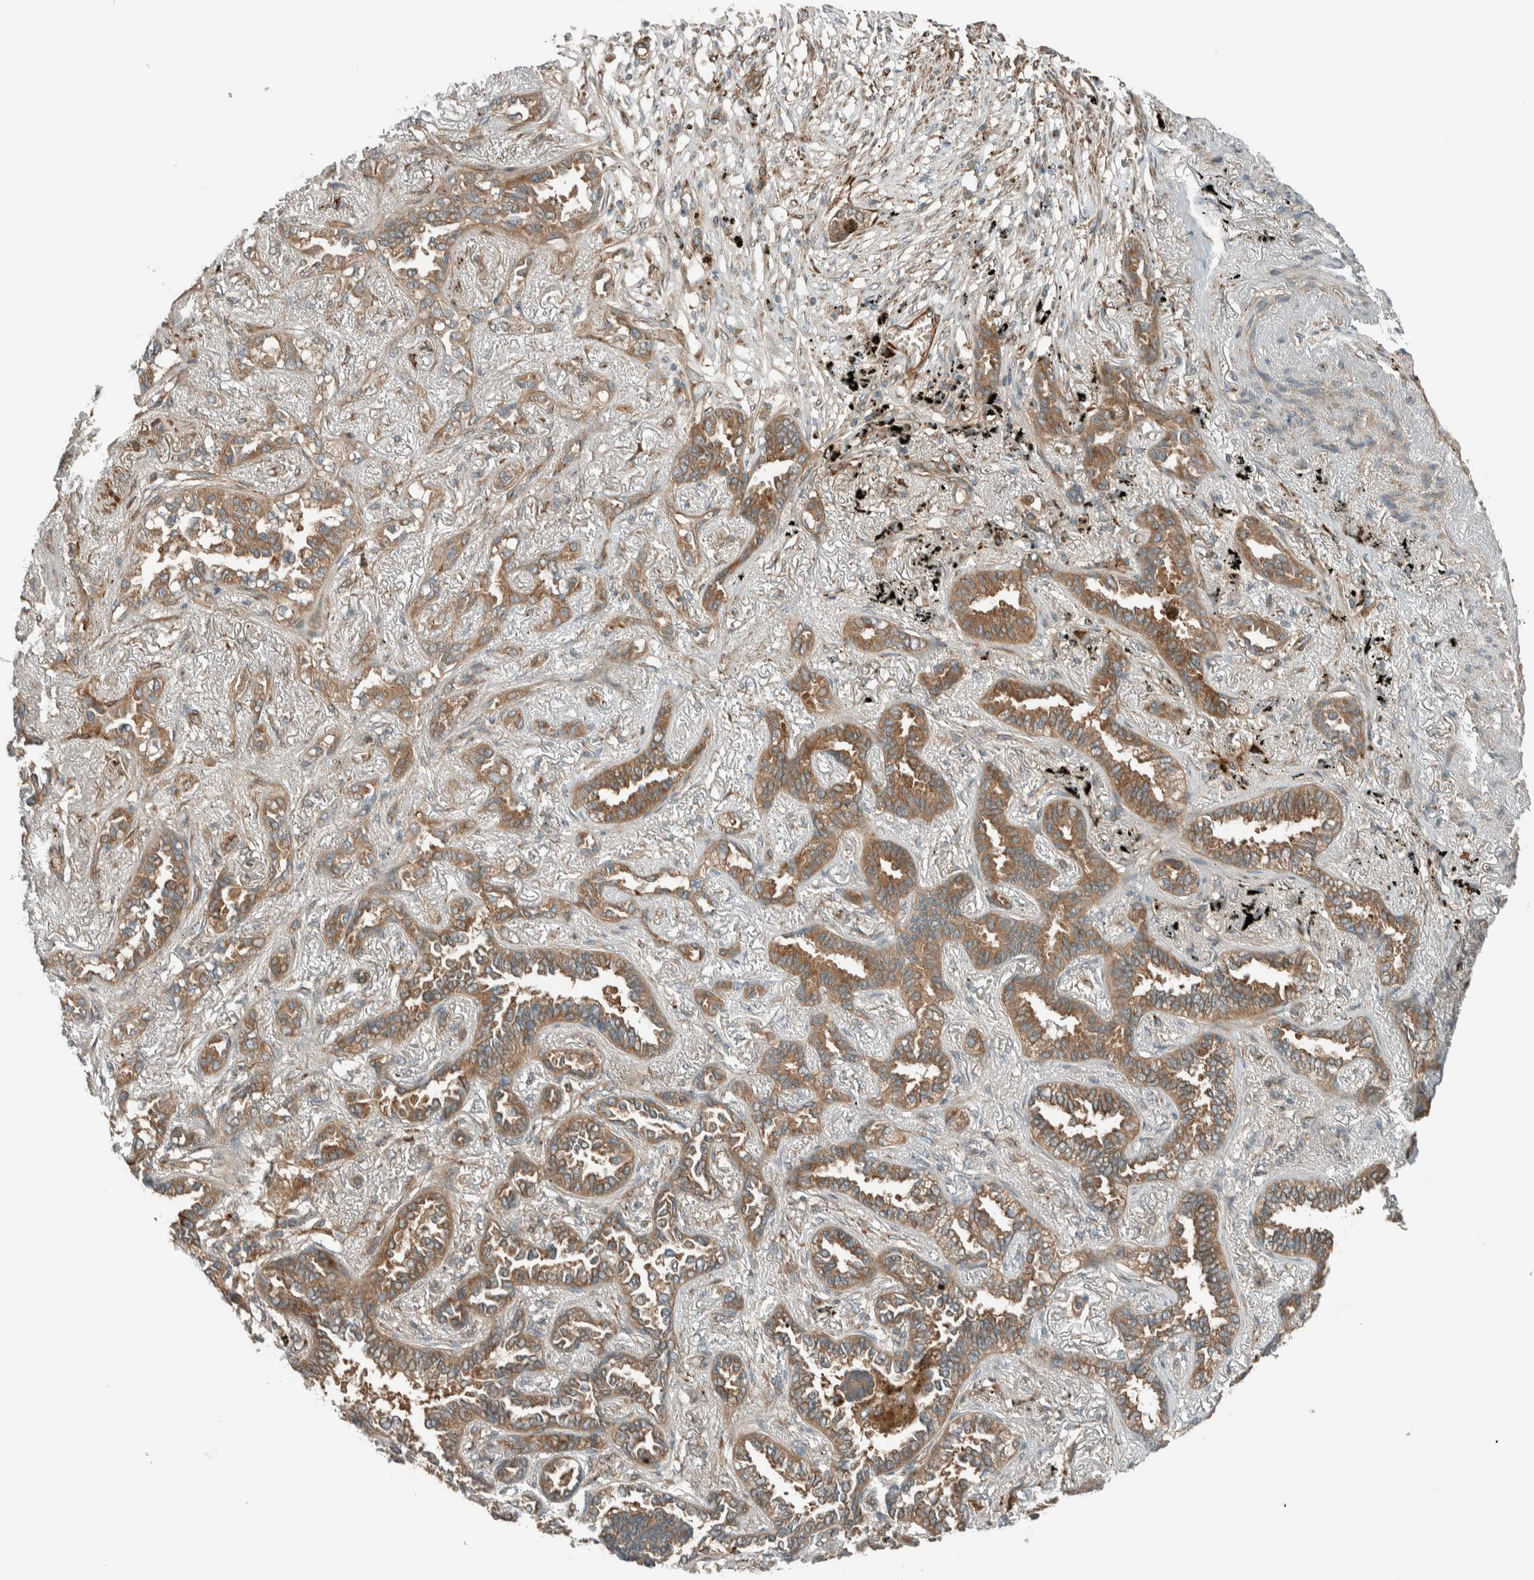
{"staining": {"intensity": "moderate", "quantity": ">75%", "location": "cytoplasmic/membranous"}, "tissue": "lung cancer", "cell_type": "Tumor cells", "image_type": "cancer", "snomed": [{"axis": "morphology", "description": "Adenocarcinoma, NOS"}, {"axis": "topography", "description": "Lung"}], "caption": "Moderate cytoplasmic/membranous positivity is identified in approximately >75% of tumor cells in lung cancer.", "gene": "EXOC7", "patient": {"sex": "male", "age": 59}}